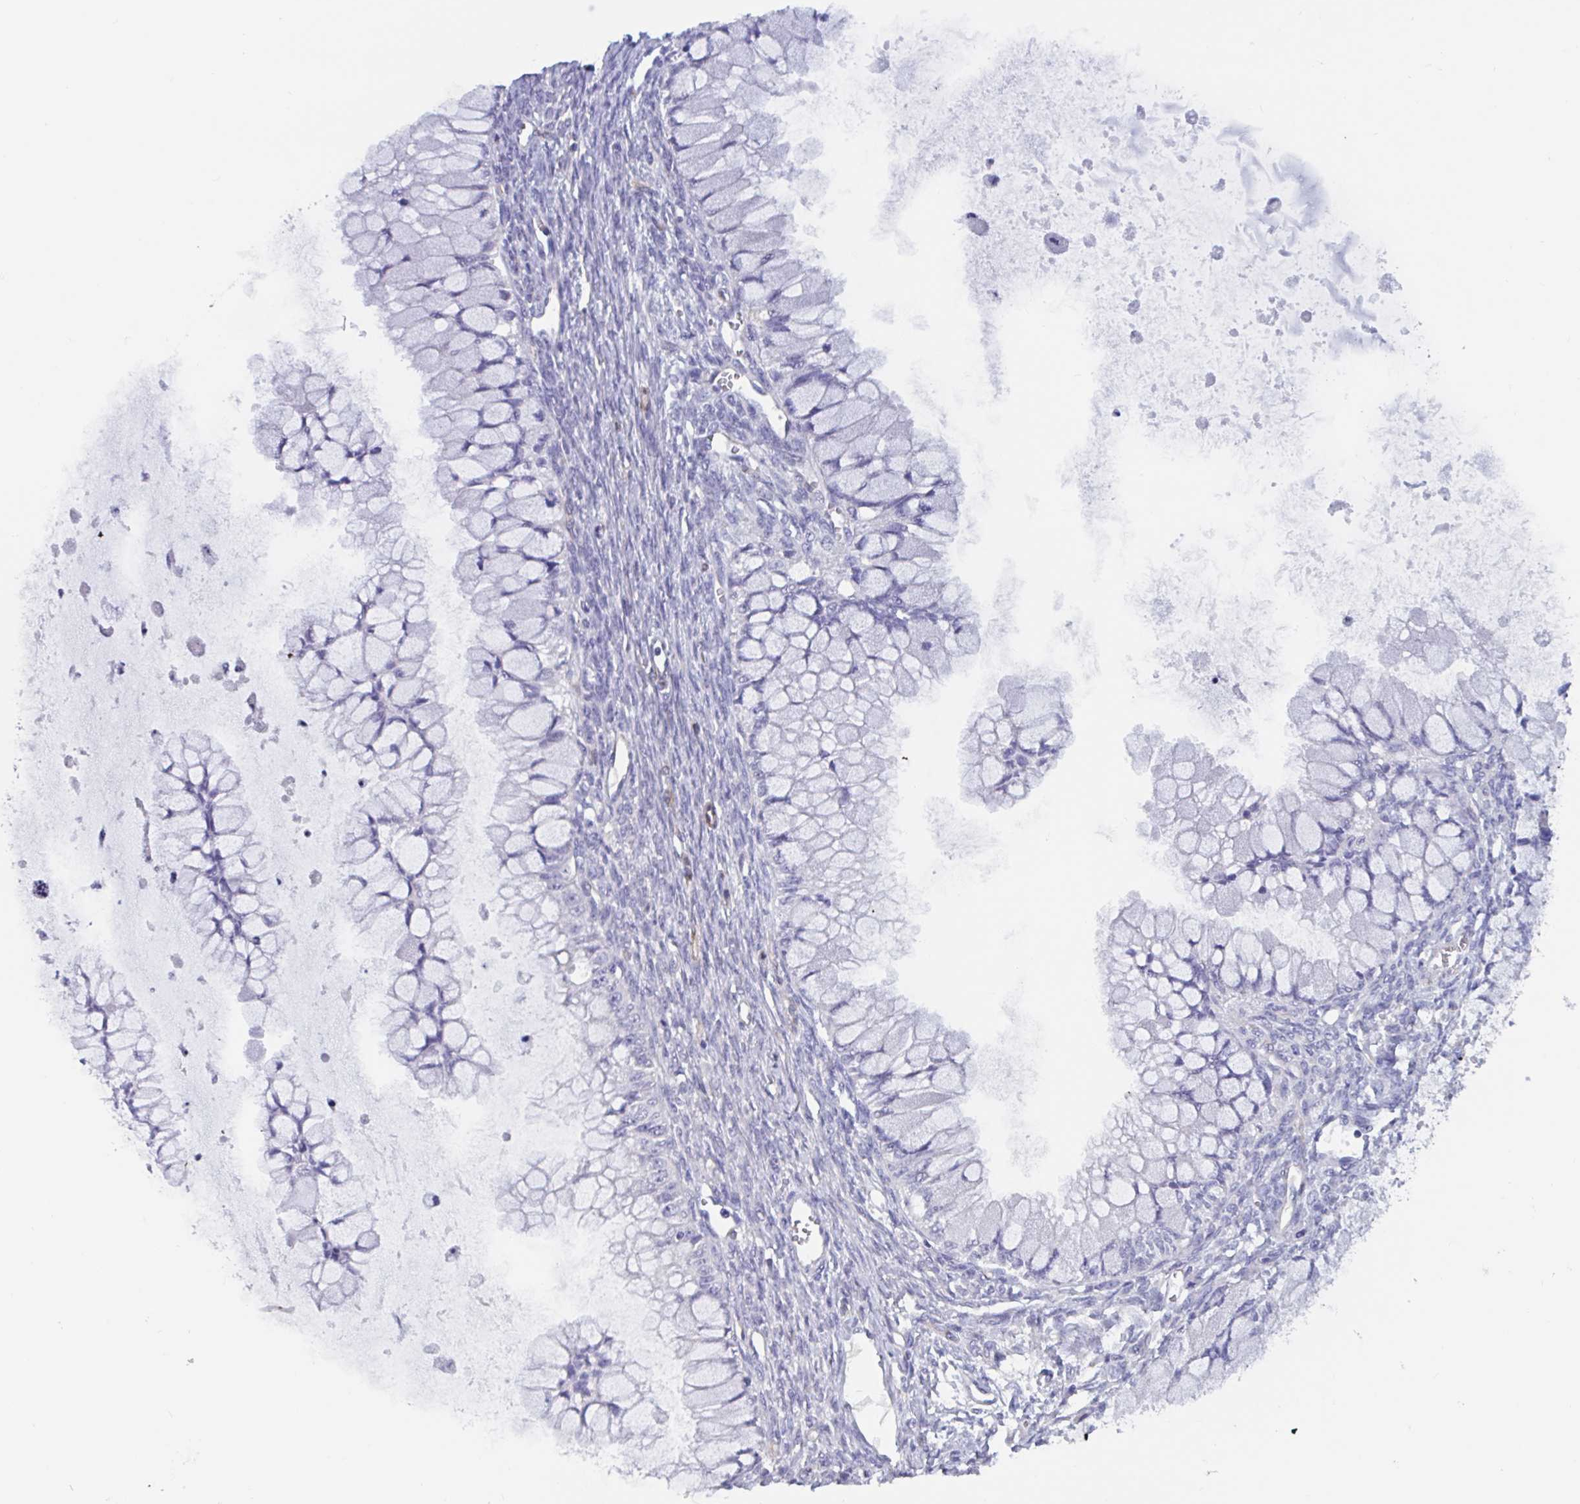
{"staining": {"intensity": "negative", "quantity": "none", "location": "none"}, "tissue": "ovarian cancer", "cell_type": "Tumor cells", "image_type": "cancer", "snomed": [{"axis": "morphology", "description": "Cystadenocarcinoma, mucinous, NOS"}, {"axis": "topography", "description": "Ovary"}], "caption": "The photomicrograph shows no staining of tumor cells in ovarian cancer (mucinous cystadenocarcinoma). The staining is performed using DAB (3,3'-diaminobenzidine) brown chromogen with nuclei counter-stained in using hematoxylin.", "gene": "ZNHIT2", "patient": {"sex": "female", "age": 34}}